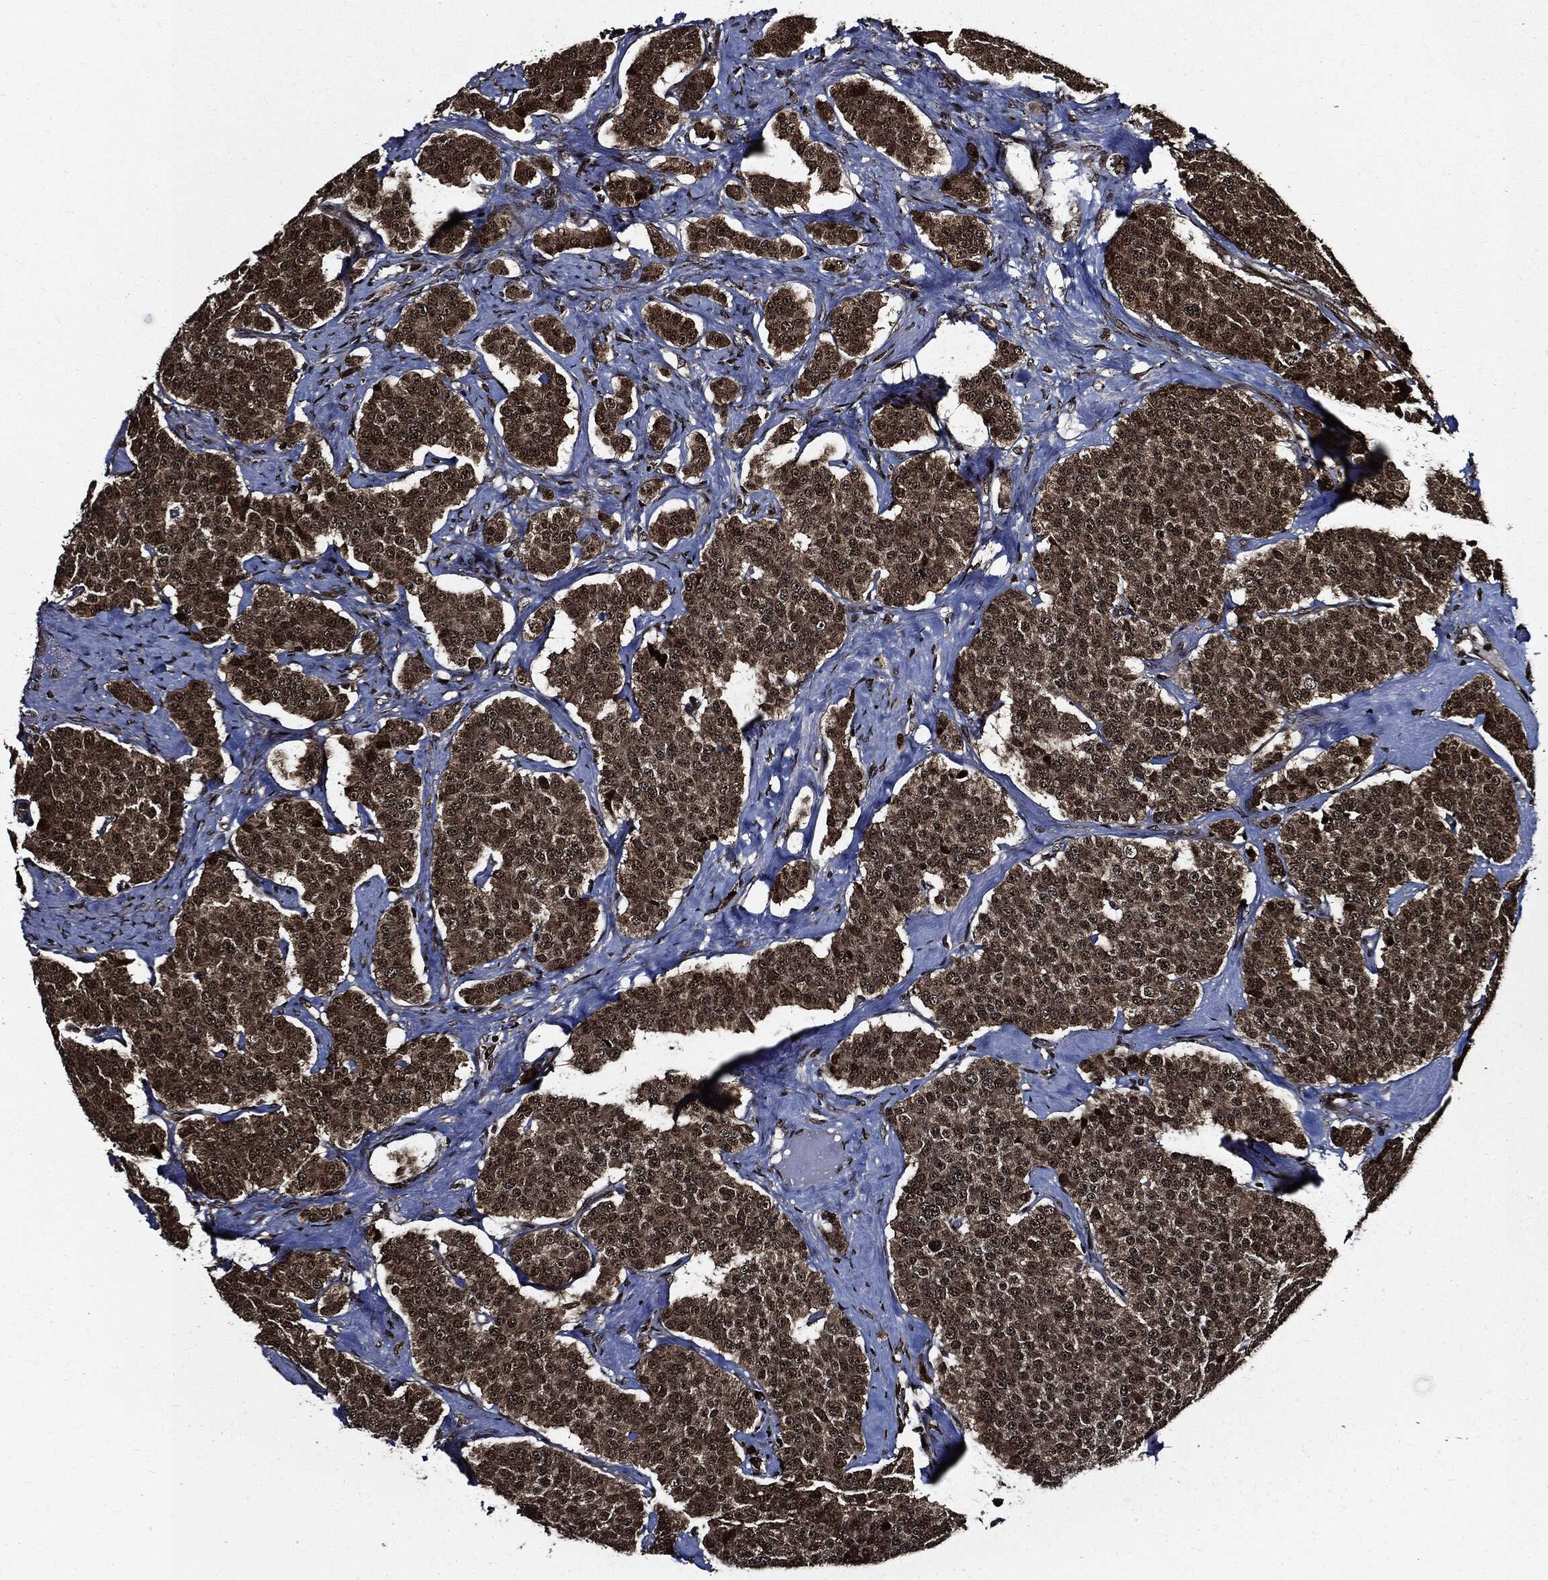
{"staining": {"intensity": "moderate", "quantity": ">75%", "location": "cytoplasmic/membranous,nuclear"}, "tissue": "carcinoid", "cell_type": "Tumor cells", "image_type": "cancer", "snomed": [{"axis": "morphology", "description": "Carcinoid, malignant, NOS"}, {"axis": "topography", "description": "Small intestine"}], "caption": "Carcinoid (malignant) stained with a brown dye exhibits moderate cytoplasmic/membranous and nuclear positive staining in approximately >75% of tumor cells.", "gene": "SUGT1", "patient": {"sex": "female", "age": 58}}